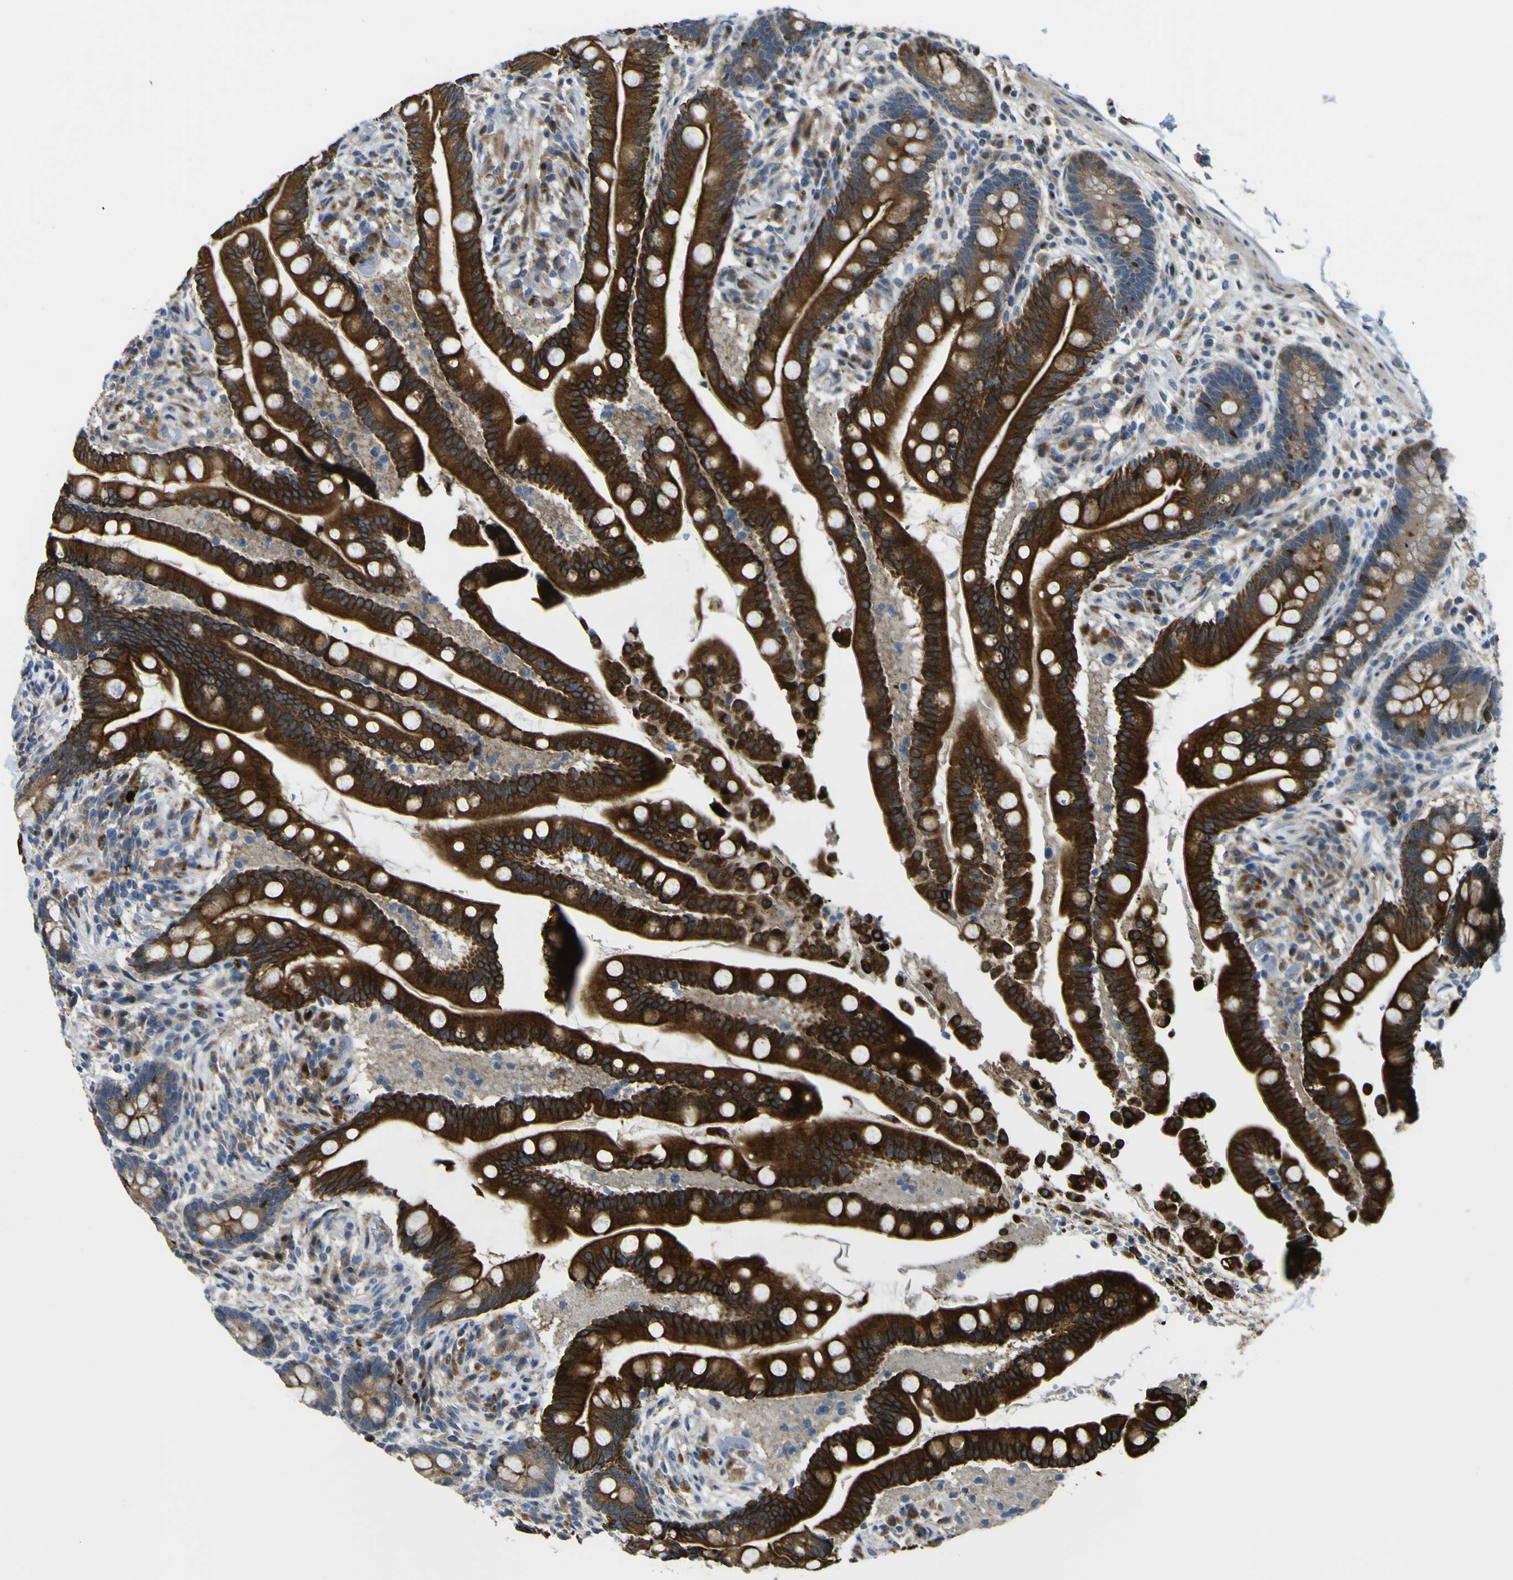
{"staining": {"intensity": "weak", "quantity": "25%-75%", "location": "cytoplasmic/membranous"}, "tissue": "colon", "cell_type": "Endothelial cells", "image_type": "normal", "snomed": [{"axis": "morphology", "description": "Normal tissue, NOS"}, {"axis": "topography", "description": "Colon"}], "caption": "Protein analysis of normal colon exhibits weak cytoplasmic/membranous positivity in about 25%-75% of endothelial cells. Ihc stains the protein of interest in brown and the nuclei are stained blue.", "gene": "LBHD1", "patient": {"sex": "male", "age": 73}}